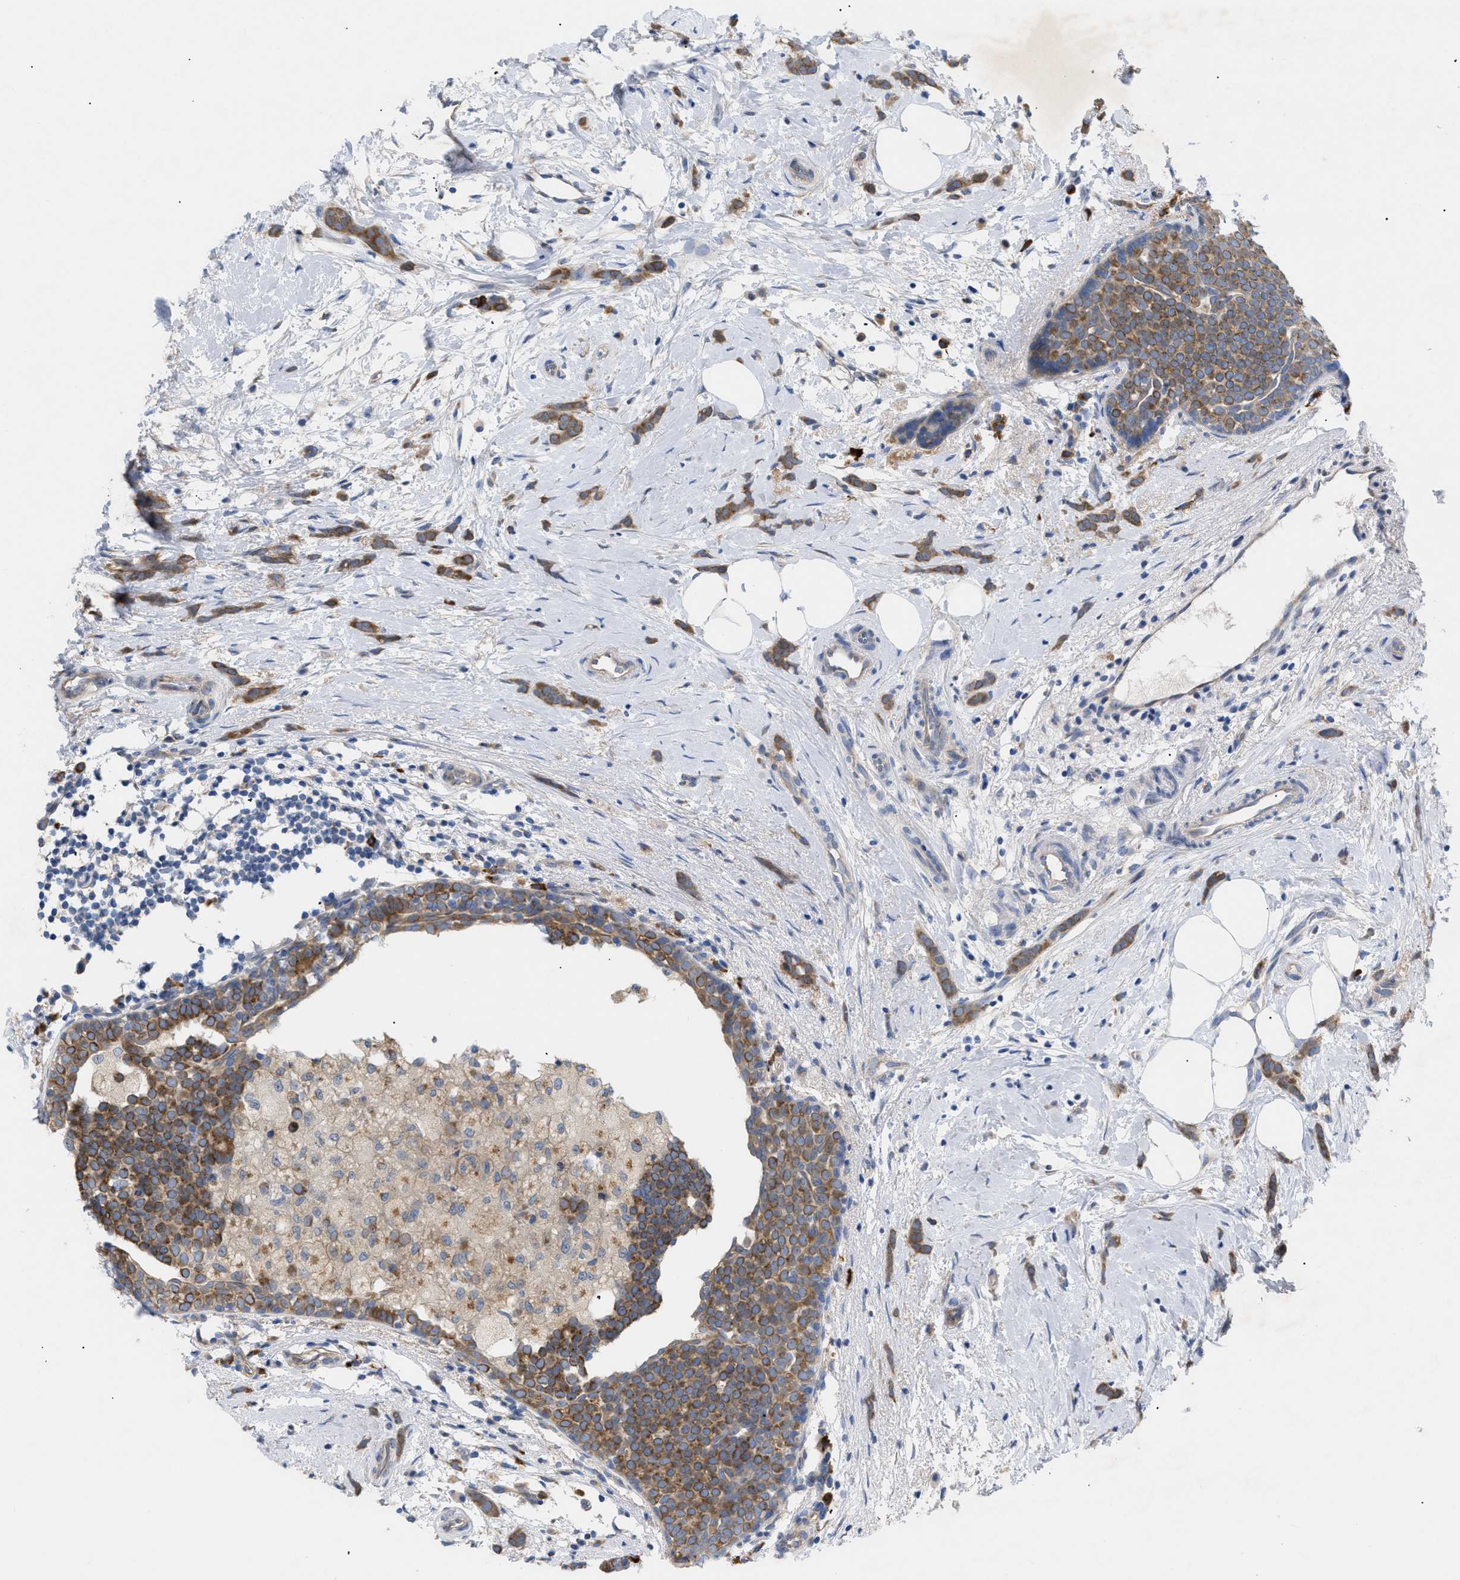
{"staining": {"intensity": "moderate", "quantity": ">75%", "location": "cytoplasmic/membranous"}, "tissue": "breast cancer", "cell_type": "Tumor cells", "image_type": "cancer", "snomed": [{"axis": "morphology", "description": "Lobular carcinoma, in situ"}, {"axis": "morphology", "description": "Lobular carcinoma"}, {"axis": "topography", "description": "Breast"}], "caption": "Protein analysis of lobular carcinoma in situ (breast) tissue demonstrates moderate cytoplasmic/membranous expression in approximately >75% of tumor cells. (DAB IHC, brown staining for protein, blue staining for nuclei).", "gene": "SLC50A1", "patient": {"sex": "female", "age": 41}}